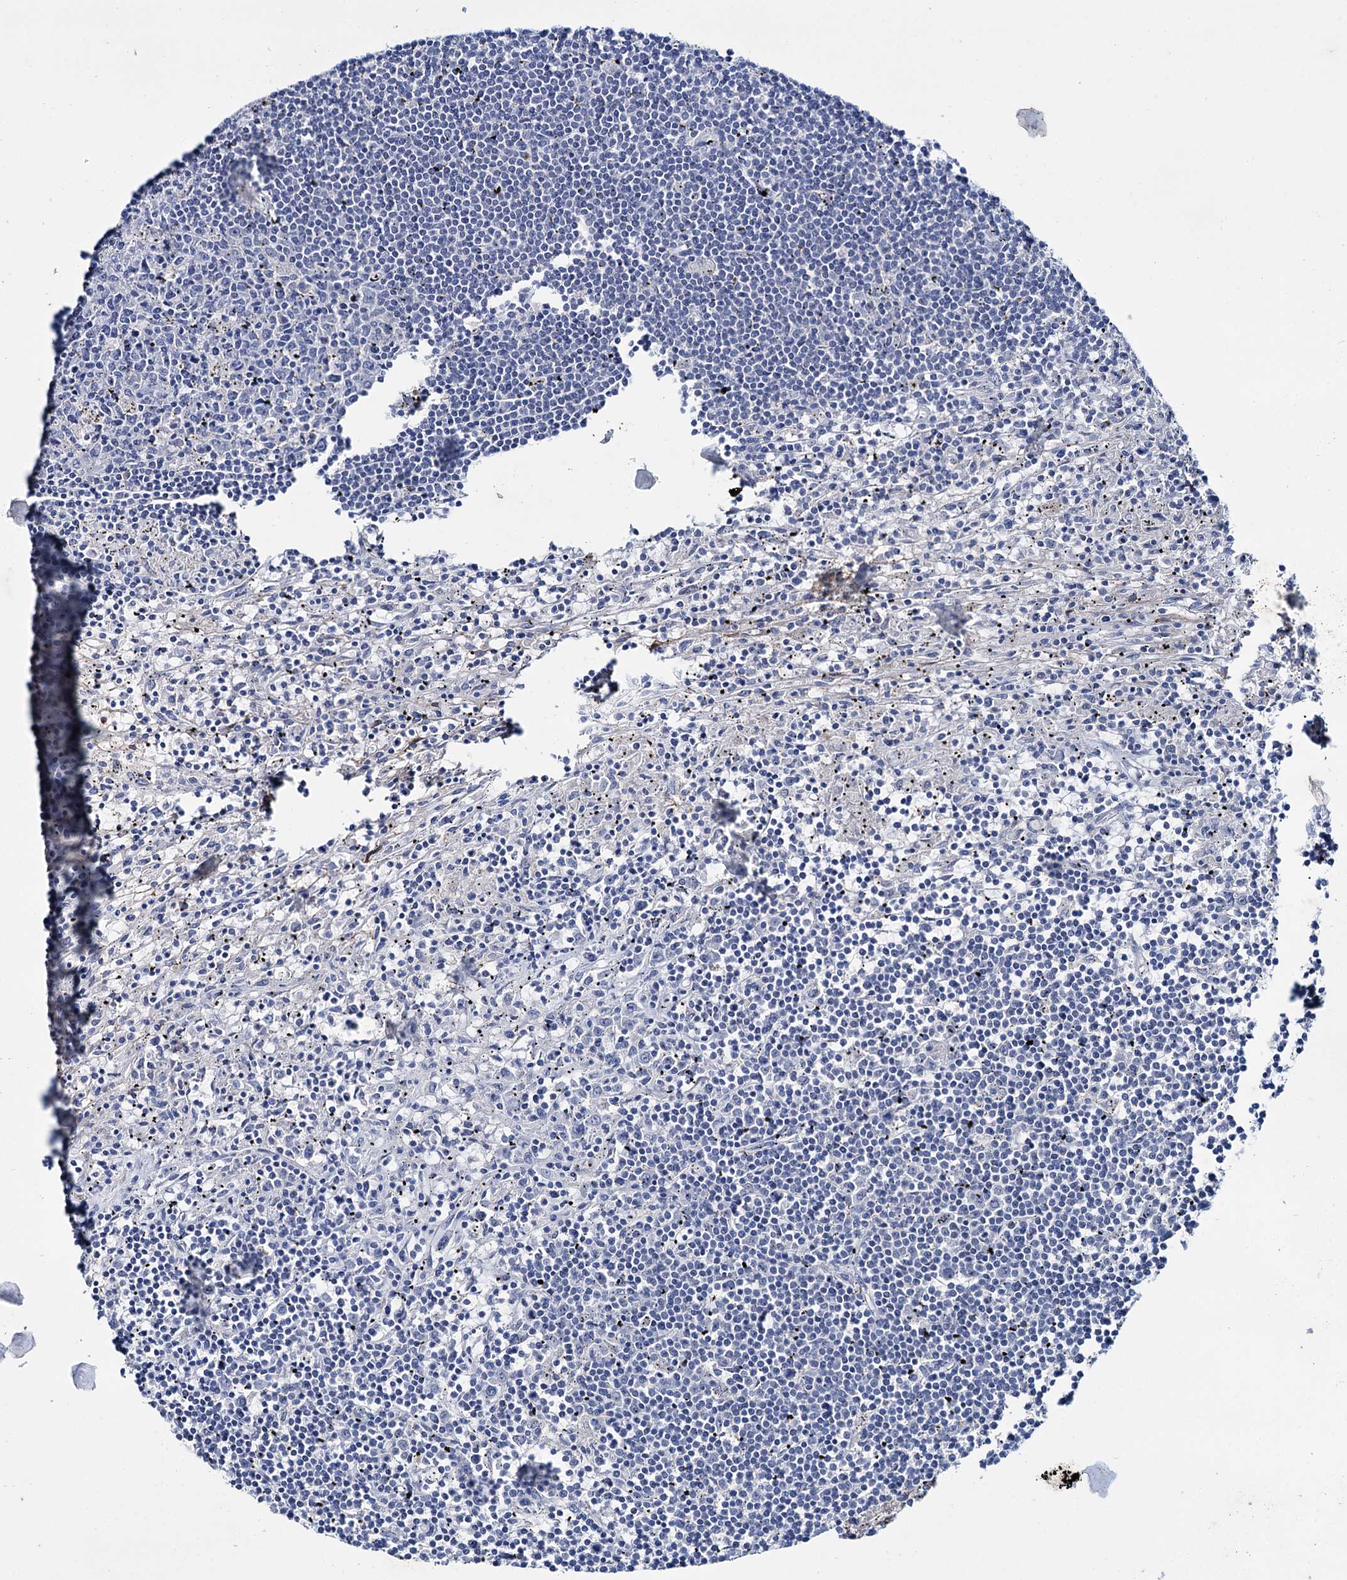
{"staining": {"intensity": "negative", "quantity": "none", "location": "none"}, "tissue": "lymphoma", "cell_type": "Tumor cells", "image_type": "cancer", "snomed": [{"axis": "morphology", "description": "Malignant lymphoma, non-Hodgkin's type, Low grade"}, {"axis": "topography", "description": "Spleen"}], "caption": "There is no significant staining in tumor cells of malignant lymphoma, non-Hodgkin's type (low-grade).", "gene": "LYZL4", "patient": {"sex": "male", "age": 76}}